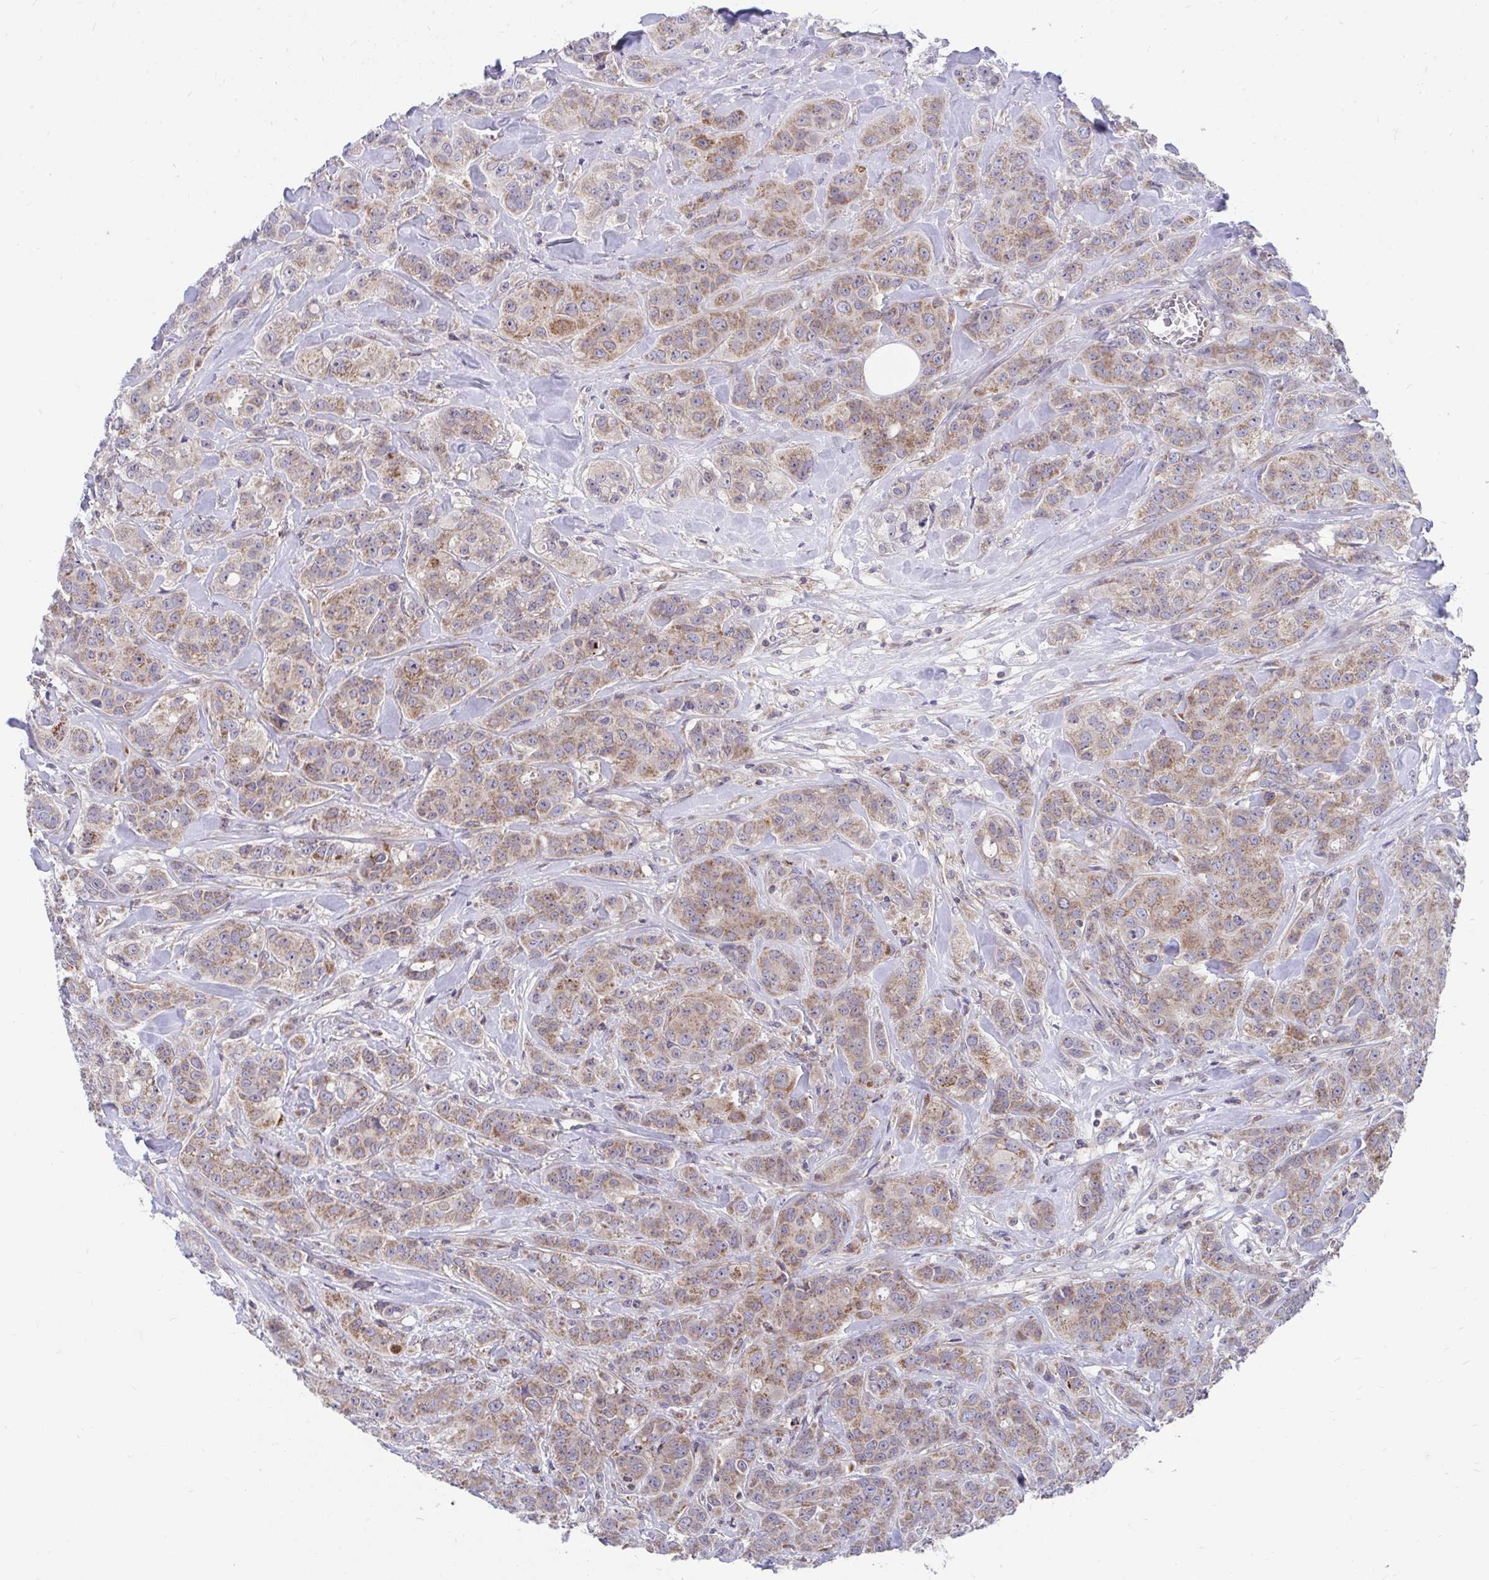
{"staining": {"intensity": "moderate", "quantity": ">75%", "location": "cytoplasmic/membranous"}, "tissue": "breast cancer", "cell_type": "Tumor cells", "image_type": "cancer", "snomed": [{"axis": "morphology", "description": "Normal tissue, NOS"}, {"axis": "morphology", "description": "Duct carcinoma"}, {"axis": "topography", "description": "Breast"}], "caption": "Brown immunohistochemical staining in human infiltrating ductal carcinoma (breast) shows moderate cytoplasmic/membranous expression in about >75% of tumor cells.", "gene": "FHIP1B", "patient": {"sex": "female", "age": 43}}